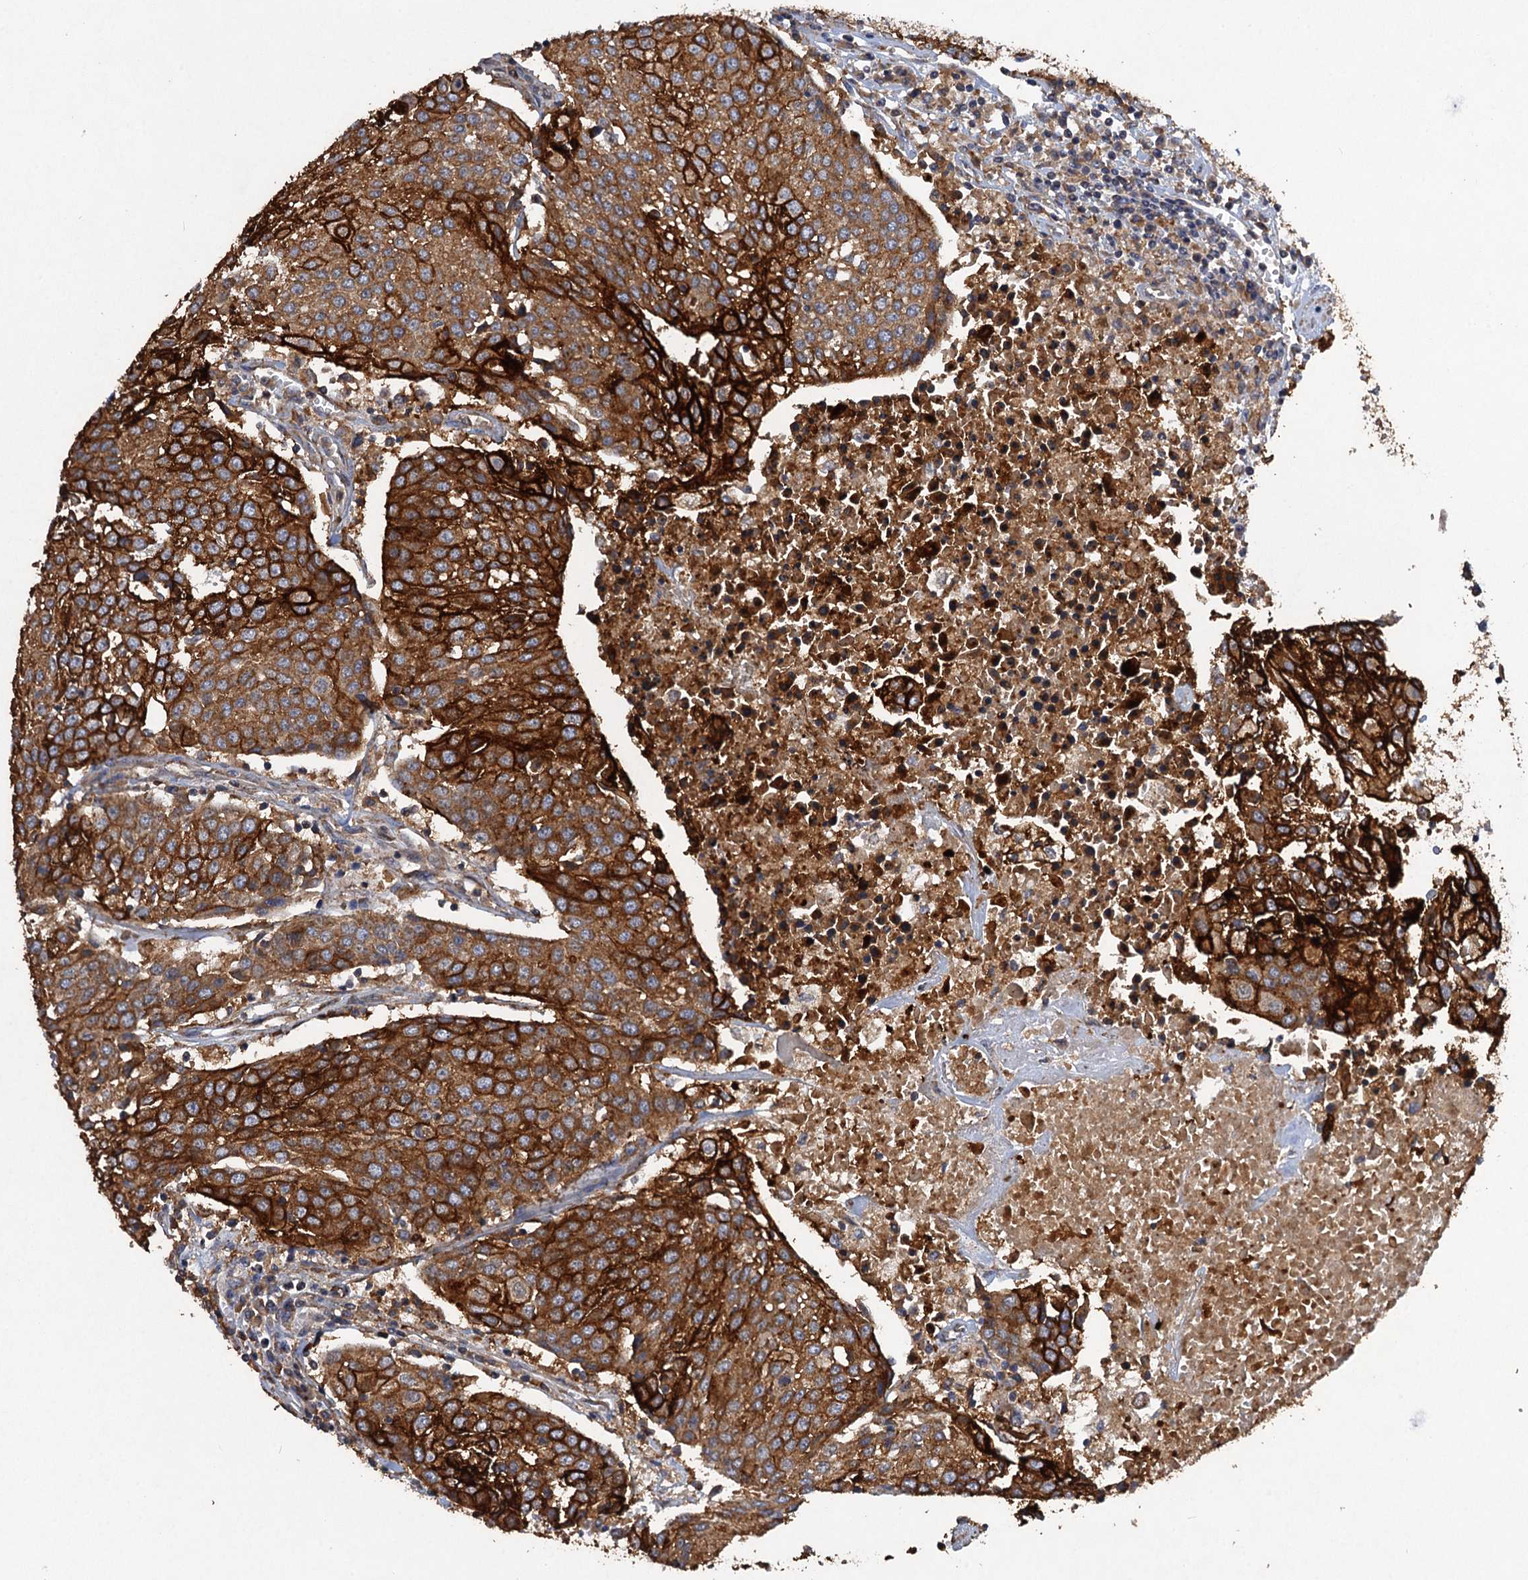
{"staining": {"intensity": "strong", "quantity": ">75%", "location": "cytoplasmic/membranous"}, "tissue": "urothelial cancer", "cell_type": "Tumor cells", "image_type": "cancer", "snomed": [{"axis": "morphology", "description": "Urothelial carcinoma, High grade"}, {"axis": "topography", "description": "Urinary bladder"}], "caption": "DAB (3,3'-diaminobenzidine) immunohistochemical staining of human urothelial cancer demonstrates strong cytoplasmic/membranous protein positivity in about >75% of tumor cells. (DAB (3,3'-diaminobenzidine) IHC, brown staining for protein, blue staining for nuclei).", "gene": "SCUBE3", "patient": {"sex": "female", "age": 85}}